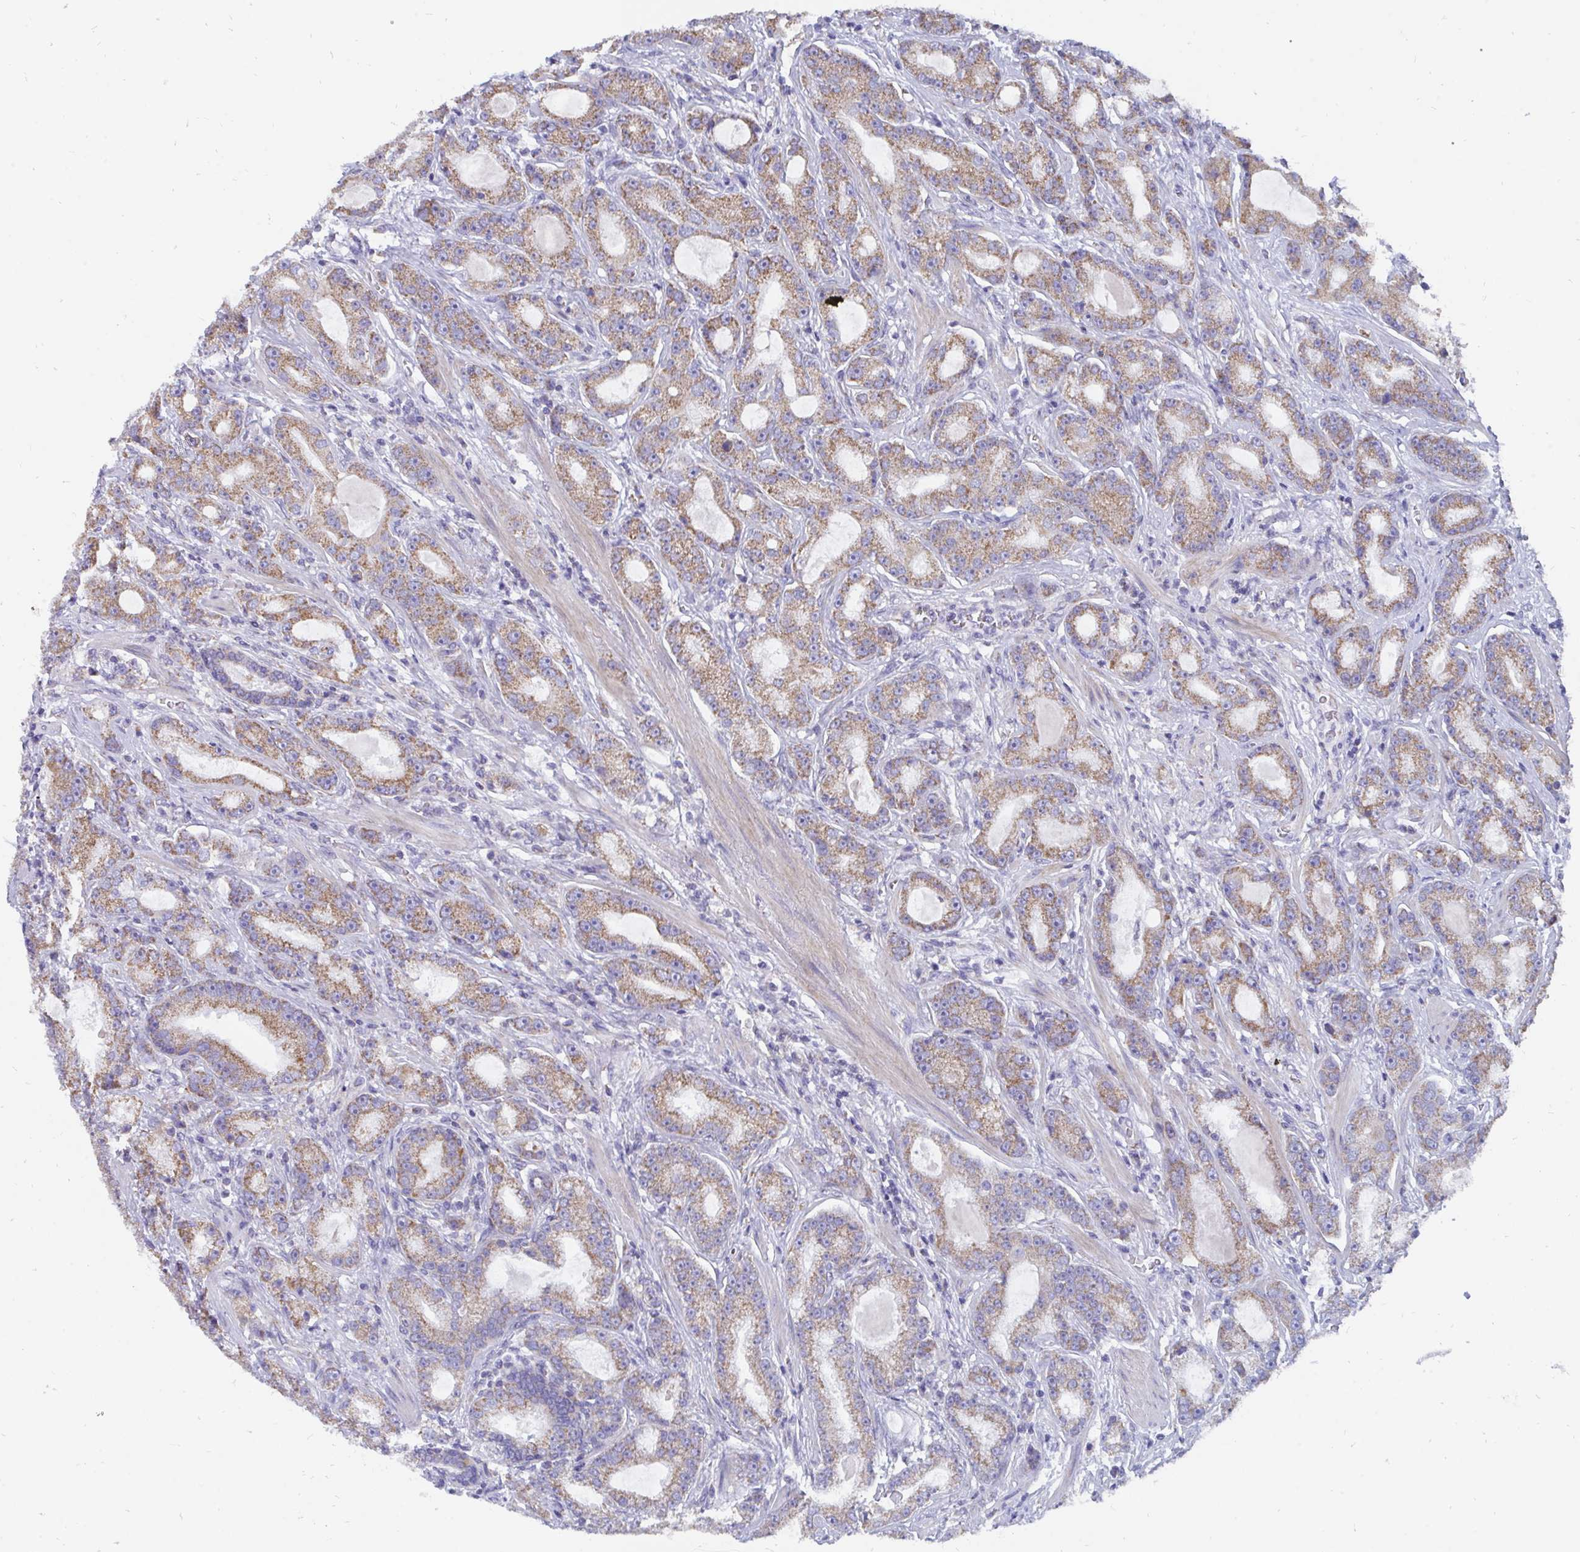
{"staining": {"intensity": "moderate", "quantity": ">75%", "location": "cytoplasmic/membranous"}, "tissue": "prostate cancer", "cell_type": "Tumor cells", "image_type": "cancer", "snomed": [{"axis": "morphology", "description": "Adenocarcinoma, High grade"}, {"axis": "topography", "description": "Prostate"}], "caption": "Immunohistochemical staining of prostate cancer (adenocarcinoma (high-grade)) shows medium levels of moderate cytoplasmic/membranous protein expression in about >75% of tumor cells.", "gene": "PC", "patient": {"sex": "male", "age": 65}}